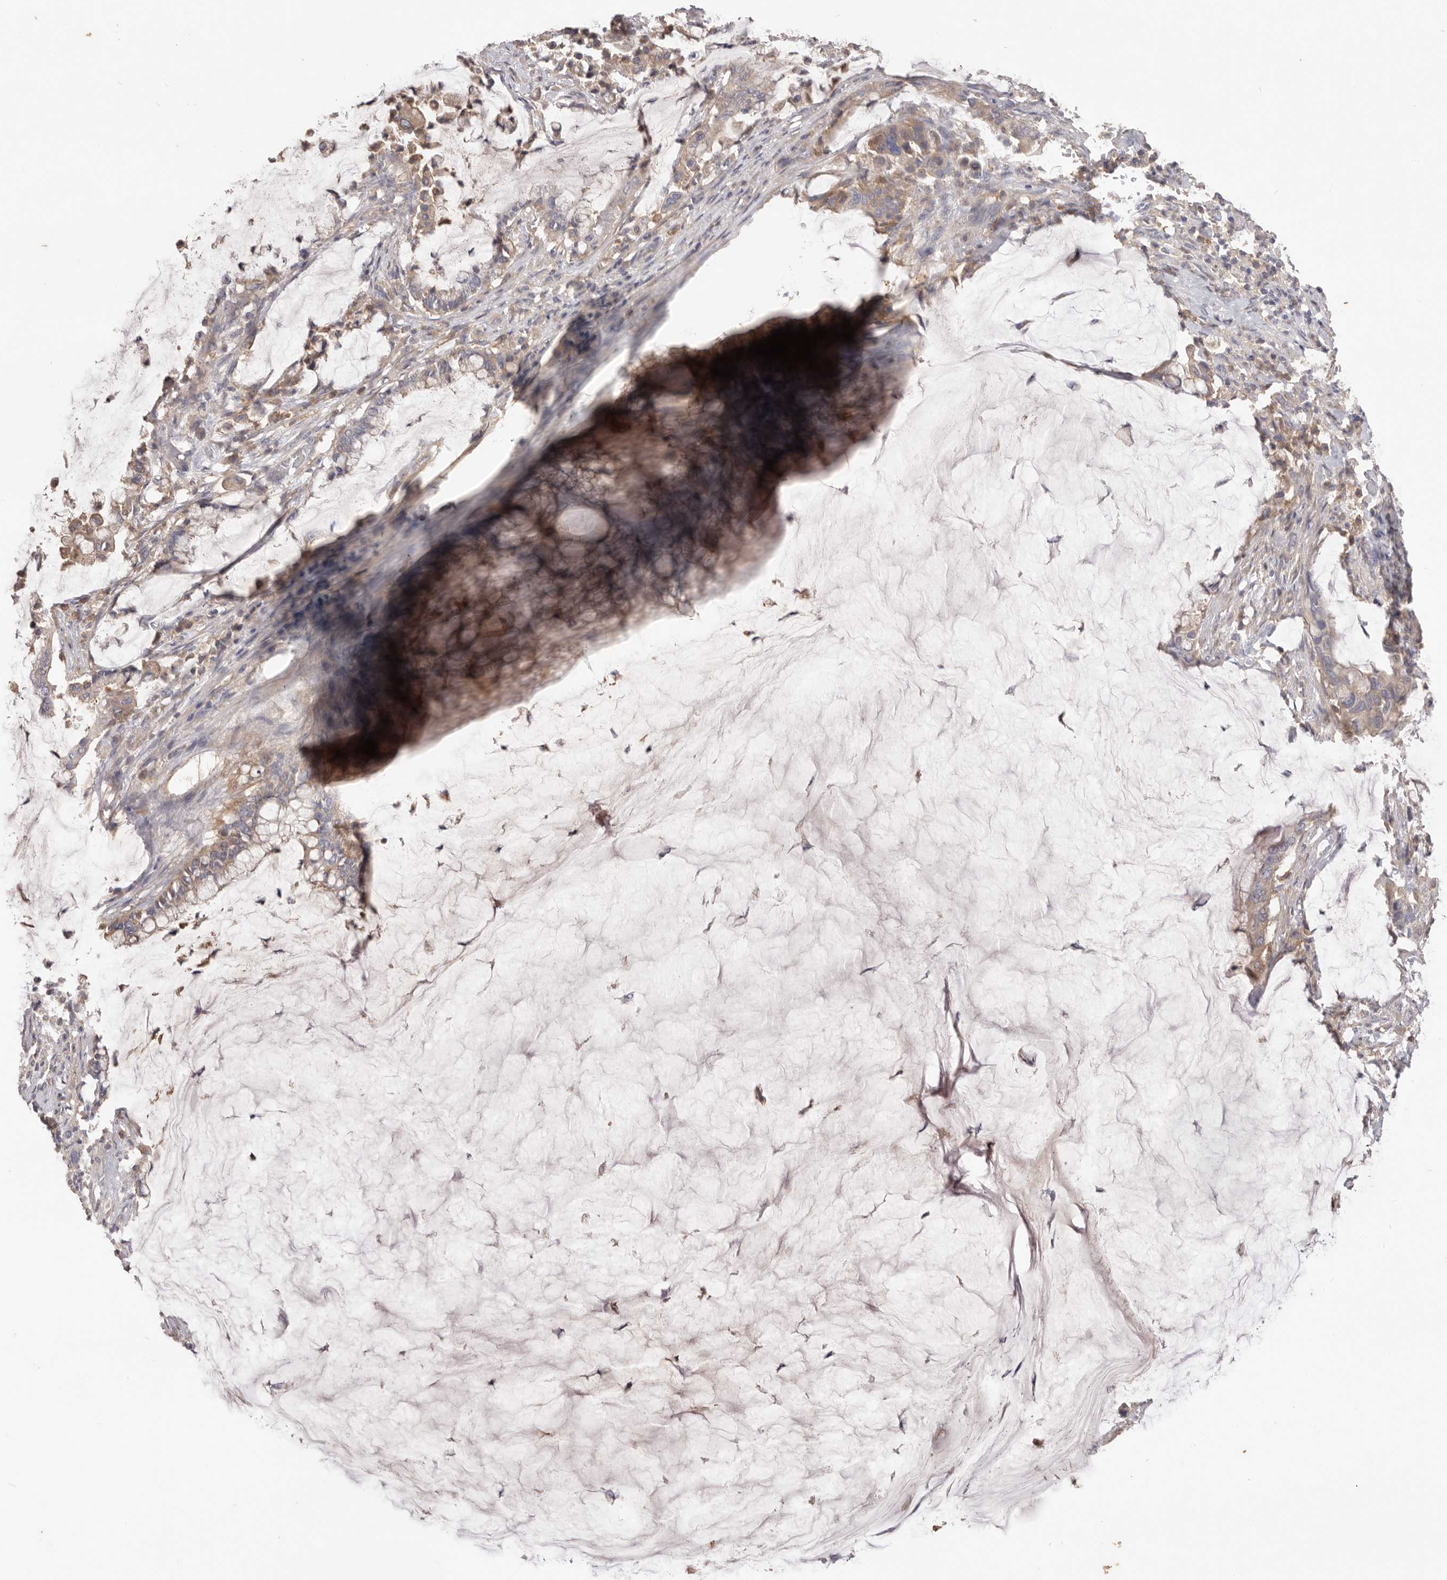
{"staining": {"intensity": "weak", "quantity": ">75%", "location": "cytoplasmic/membranous"}, "tissue": "pancreatic cancer", "cell_type": "Tumor cells", "image_type": "cancer", "snomed": [{"axis": "morphology", "description": "Adenocarcinoma, NOS"}, {"axis": "topography", "description": "Pancreas"}], "caption": "IHC of adenocarcinoma (pancreatic) demonstrates low levels of weak cytoplasmic/membranous staining in approximately >75% of tumor cells. Nuclei are stained in blue.", "gene": "HCAR2", "patient": {"sex": "male", "age": 41}}